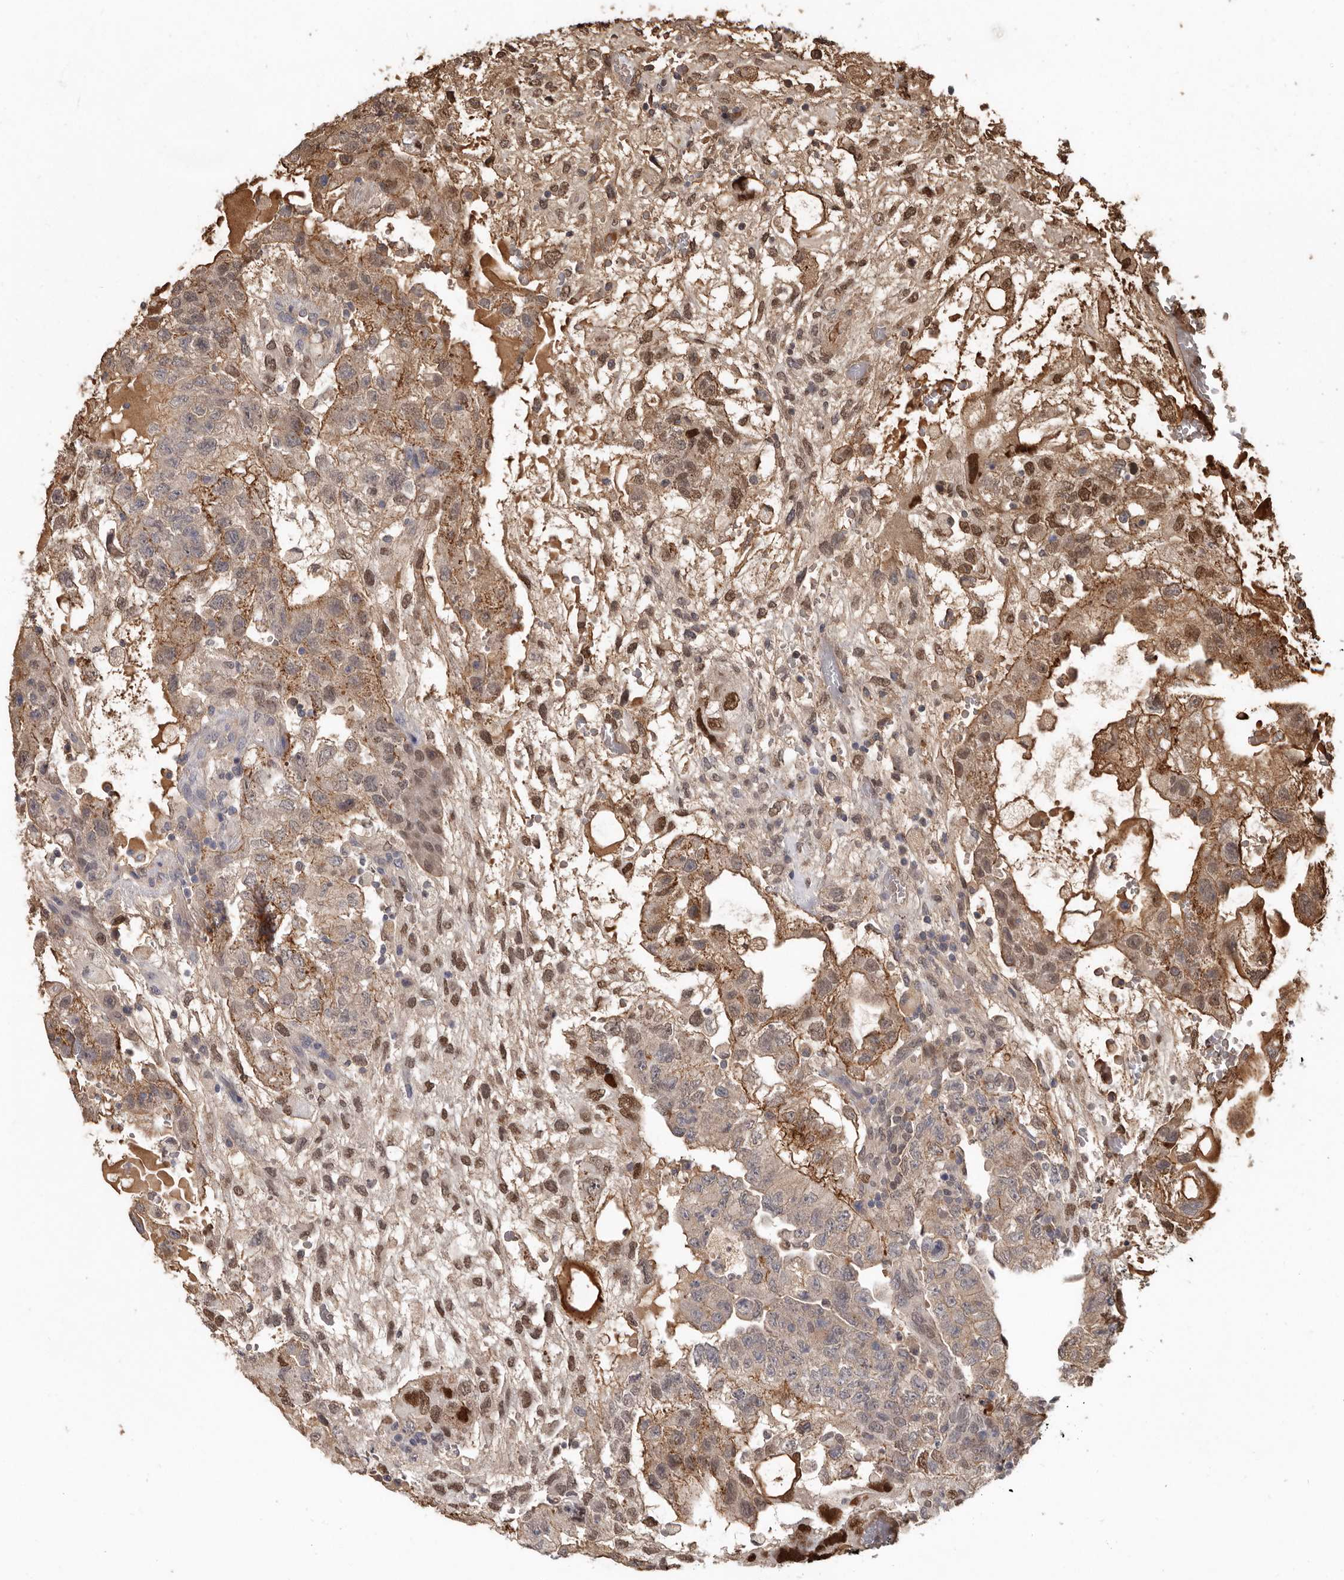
{"staining": {"intensity": "moderate", "quantity": ">75%", "location": "cytoplasmic/membranous,nuclear"}, "tissue": "testis cancer", "cell_type": "Tumor cells", "image_type": "cancer", "snomed": [{"axis": "morphology", "description": "Carcinoma, Embryonal, NOS"}, {"axis": "topography", "description": "Testis"}], "caption": "Immunohistochemical staining of embryonal carcinoma (testis) exhibits medium levels of moderate cytoplasmic/membranous and nuclear protein staining in about >75% of tumor cells.", "gene": "LRGUK", "patient": {"sex": "male", "age": 36}}